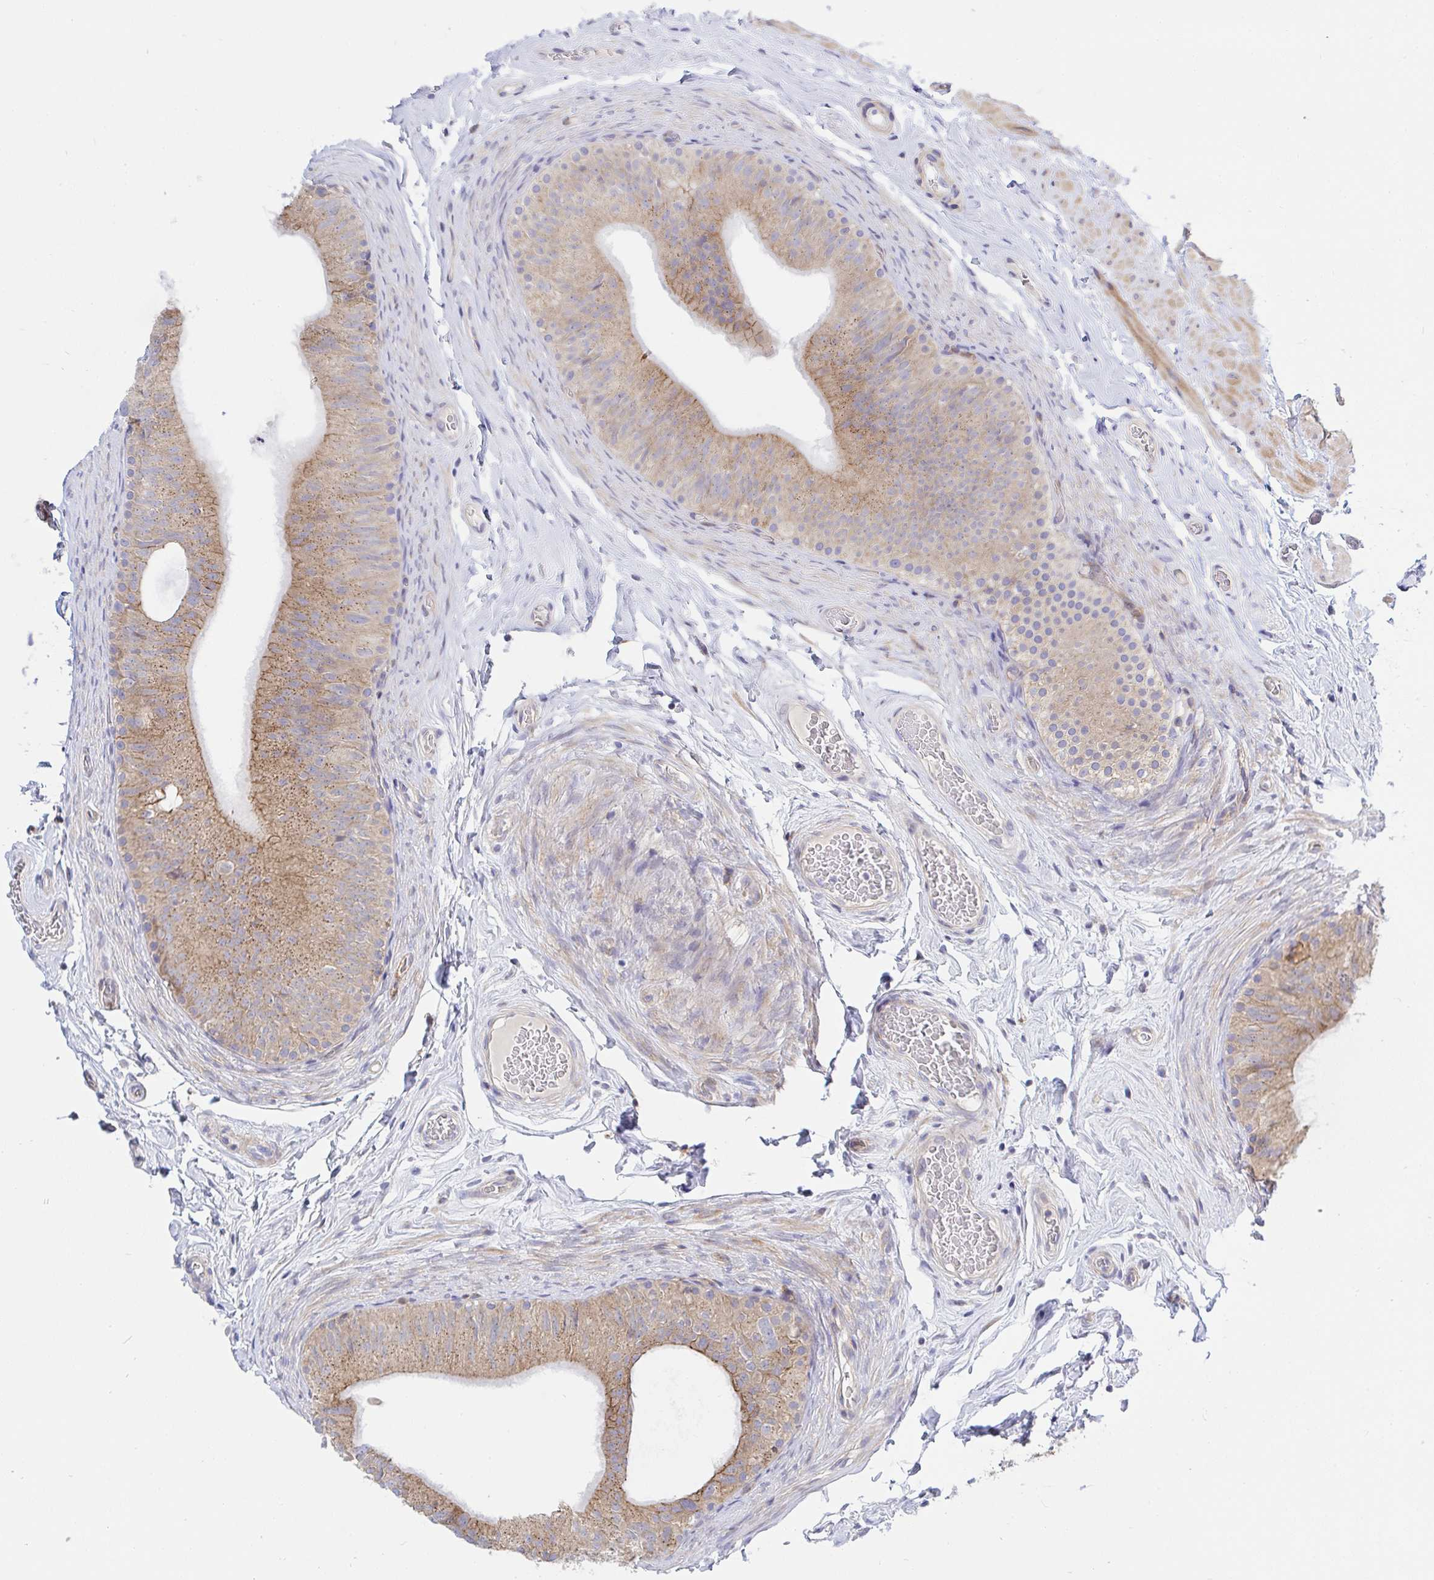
{"staining": {"intensity": "moderate", "quantity": ">75%", "location": "cytoplasmic/membranous"}, "tissue": "epididymis", "cell_type": "Glandular cells", "image_type": "normal", "snomed": [{"axis": "morphology", "description": "Normal tissue, NOS"}, {"axis": "topography", "description": "Epididymis, spermatic cord, NOS"}, {"axis": "topography", "description": "Epididymis"}], "caption": "Moderate cytoplasmic/membranous positivity is appreciated in about >75% of glandular cells in unremarkable epididymis. Ihc stains the protein of interest in brown and the nuclei are stained blue.", "gene": "FRMD3", "patient": {"sex": "male", "age": 31}}